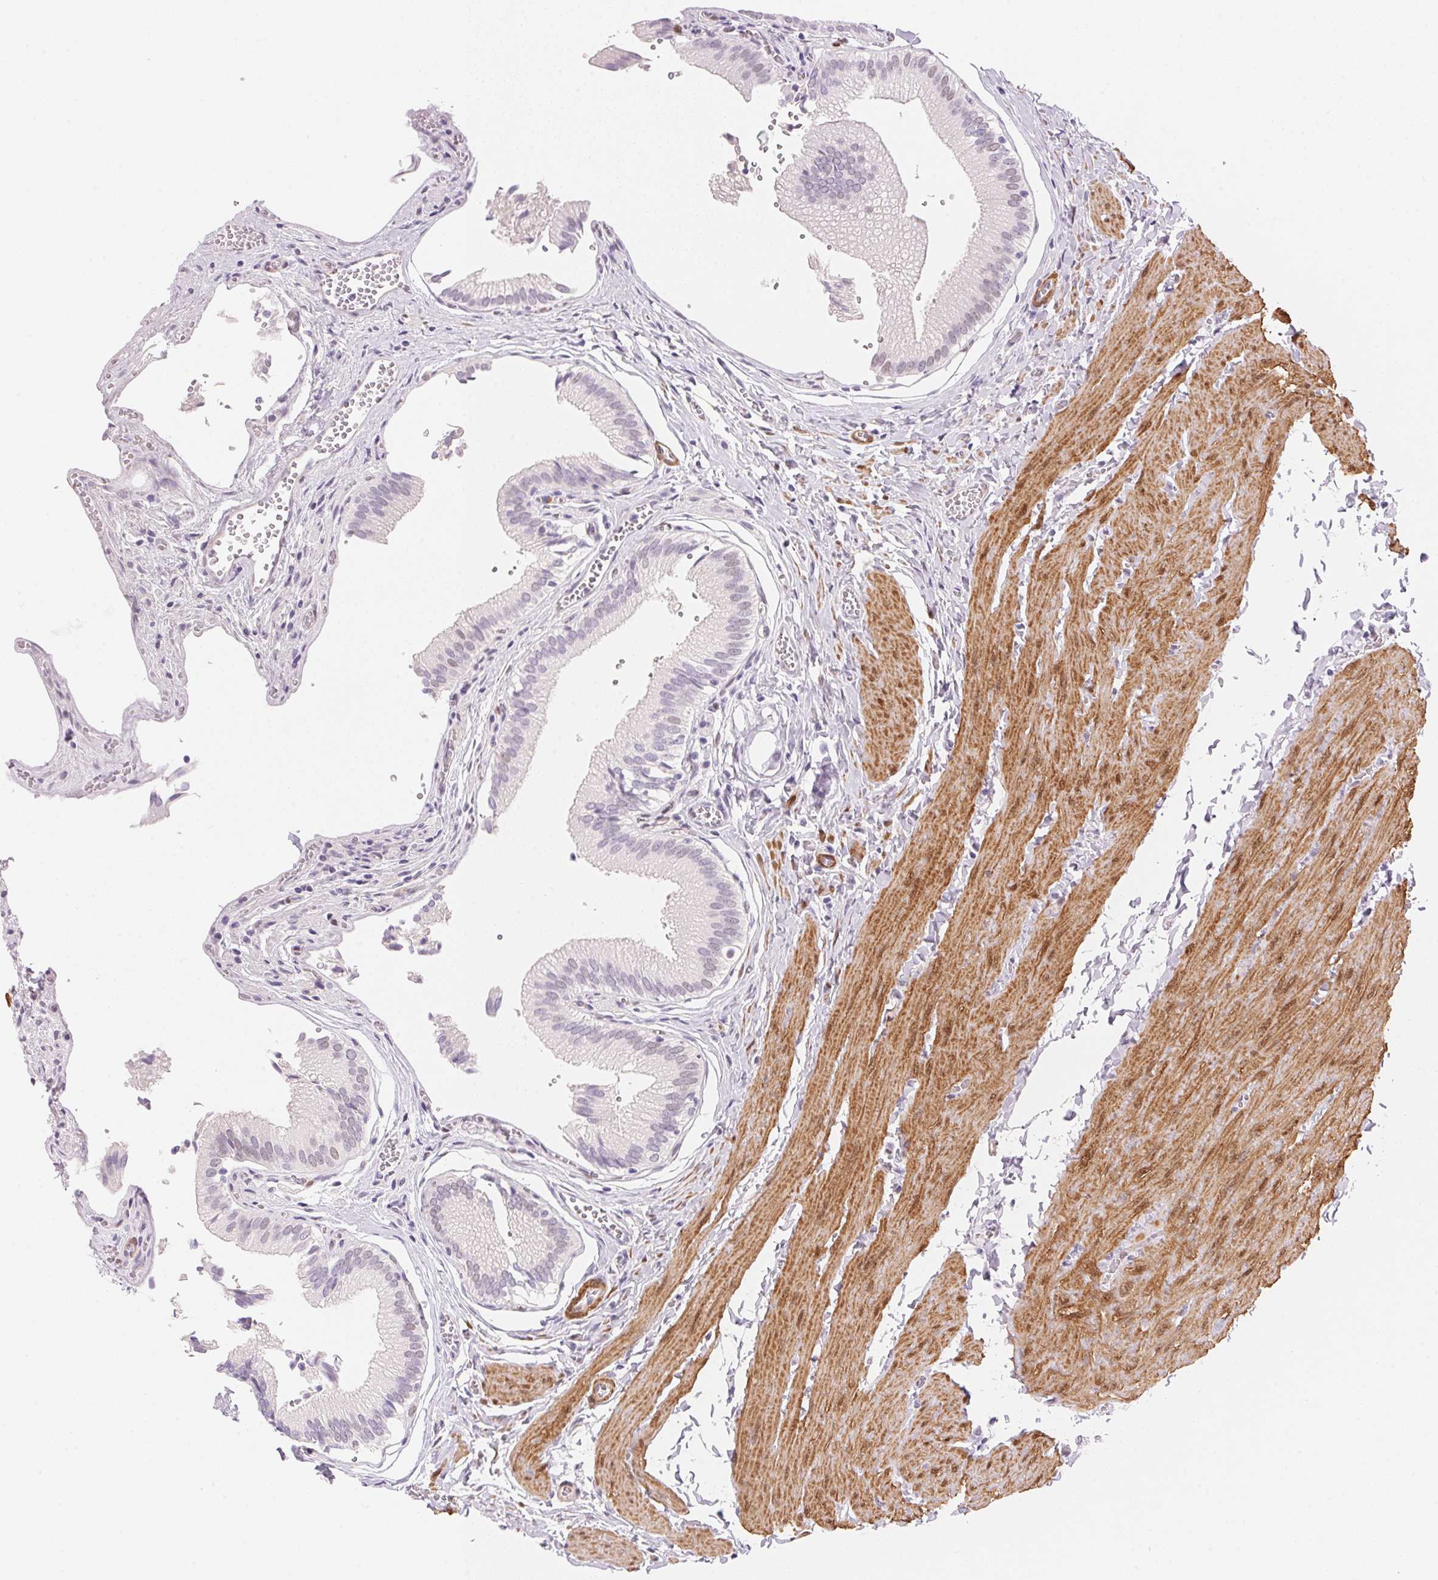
{"staining": {"intensity": "negative", "quantity": "none", "location": "none"}, "tissue": "gallbladder", "cell_type": "Glandular cells", "image_type": "normal", "snomed": [{"axis": "morphology", "description": "Normal tissue, NOS"}, {"axis": "topography", "description": "Gallbladder"}, {"axis": "topography", "description": "Peripheral nerve tissue"}], "caption": "Immunohistochemistry photomicrograph of normal gallbladder: gallbladder stained with DAB (3,3'-diaminobenzidine) displays no significant protein expression in glandular cells. Nuclei are stained in blue.", "gene": "SMTN", "patient": {"sex": "male", "age": 17}}